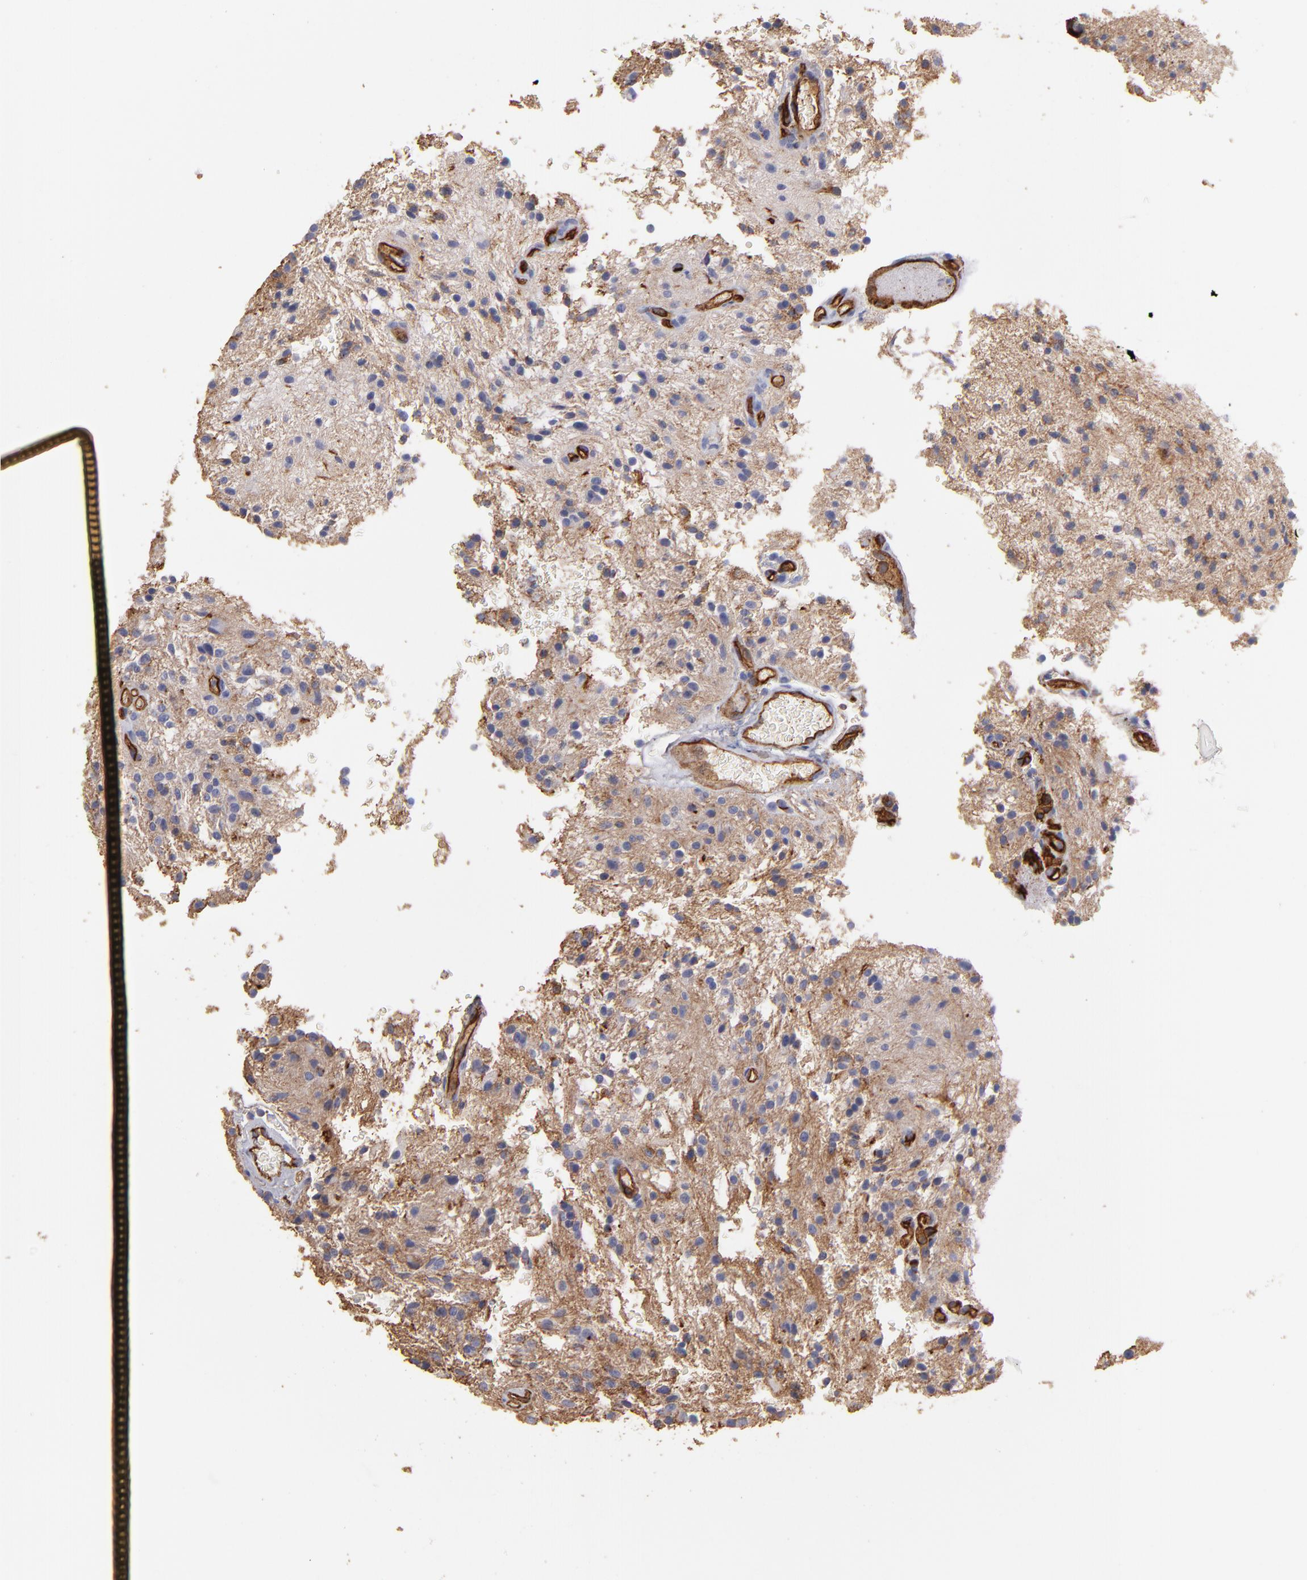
{"staining": {"intensity": "weak", "quantity": ">75%", "location": "cytoplasmic/membranous"}, "tissue": "glioma", "cell_type": "Tumor cells", "image_type": "cancer", "snomed": [{"axis": "morphology", "description": "Glioma, malignant, NOS"}, {"axis": "topography", "description": "Cerebellum"}], "caption": "Glioma (malignant) stained with DAB IHC shows low levels of weak cytoplasmic/membranous expression in approximately >75% of tumor cells.", "gene": "ABCB1", "patient": {"sex": "female", "age": 10}}